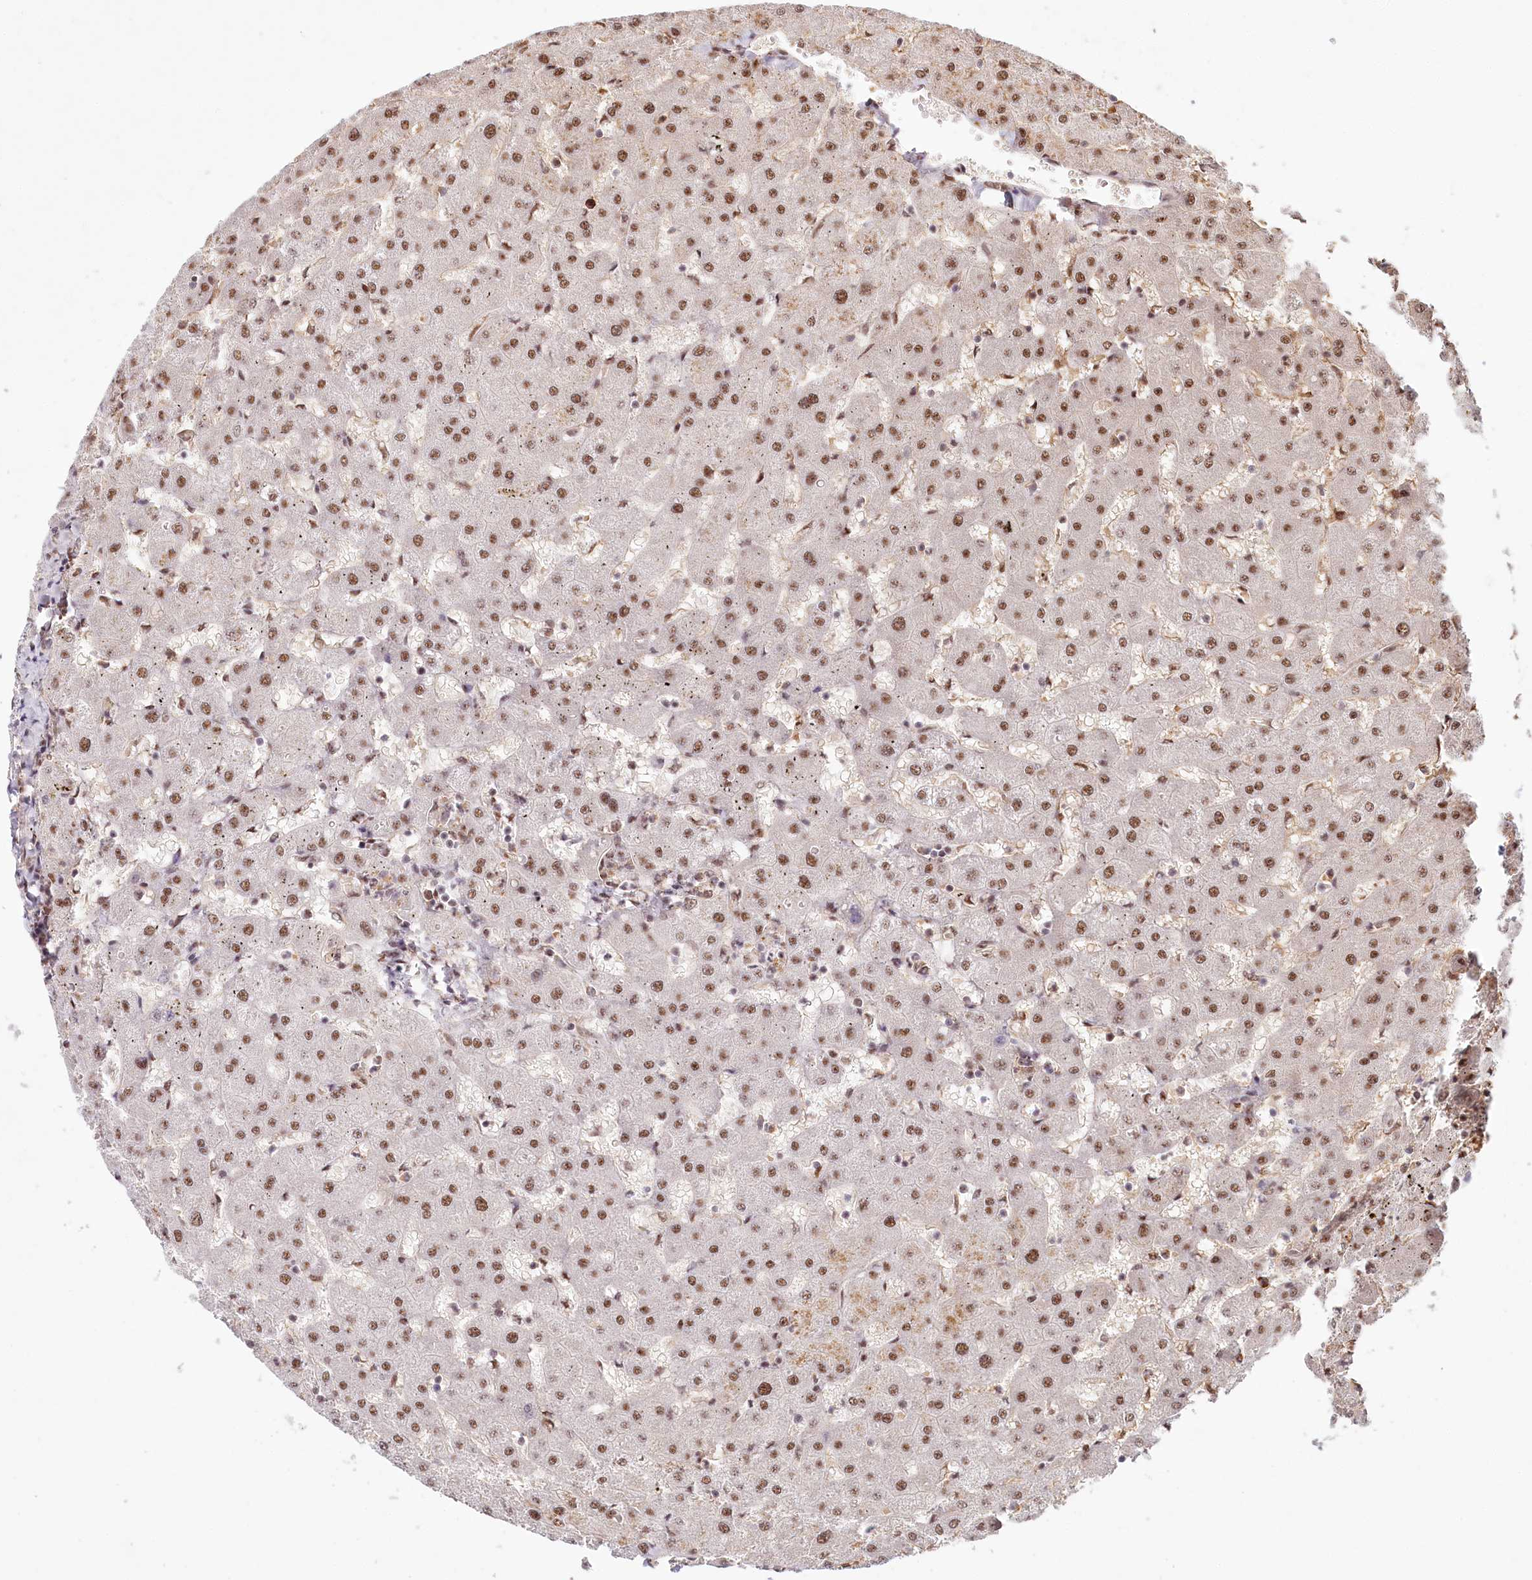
{"staining": {"intensity": "weak", "quantity": "<25%", "location": "nuclear"}, "tissue": "liver", "cell_type": "Cholangiocytes", "image_type": "normal", "snomed": [{"axis": "morphology", "description": "Normal tissue, NOS"}, {"axis": "topography", "description": "Liver"}], "caption": "This is a micrograph of immunohistochemistry staining of unremarkable liver, which shows no staining in cholangiocytes. (DAB immunohistochemistry (IHC) with hematoxylin counter stain).", "gene": "TUBGCP2", "patient": {"sex": "female", "age": 63}}